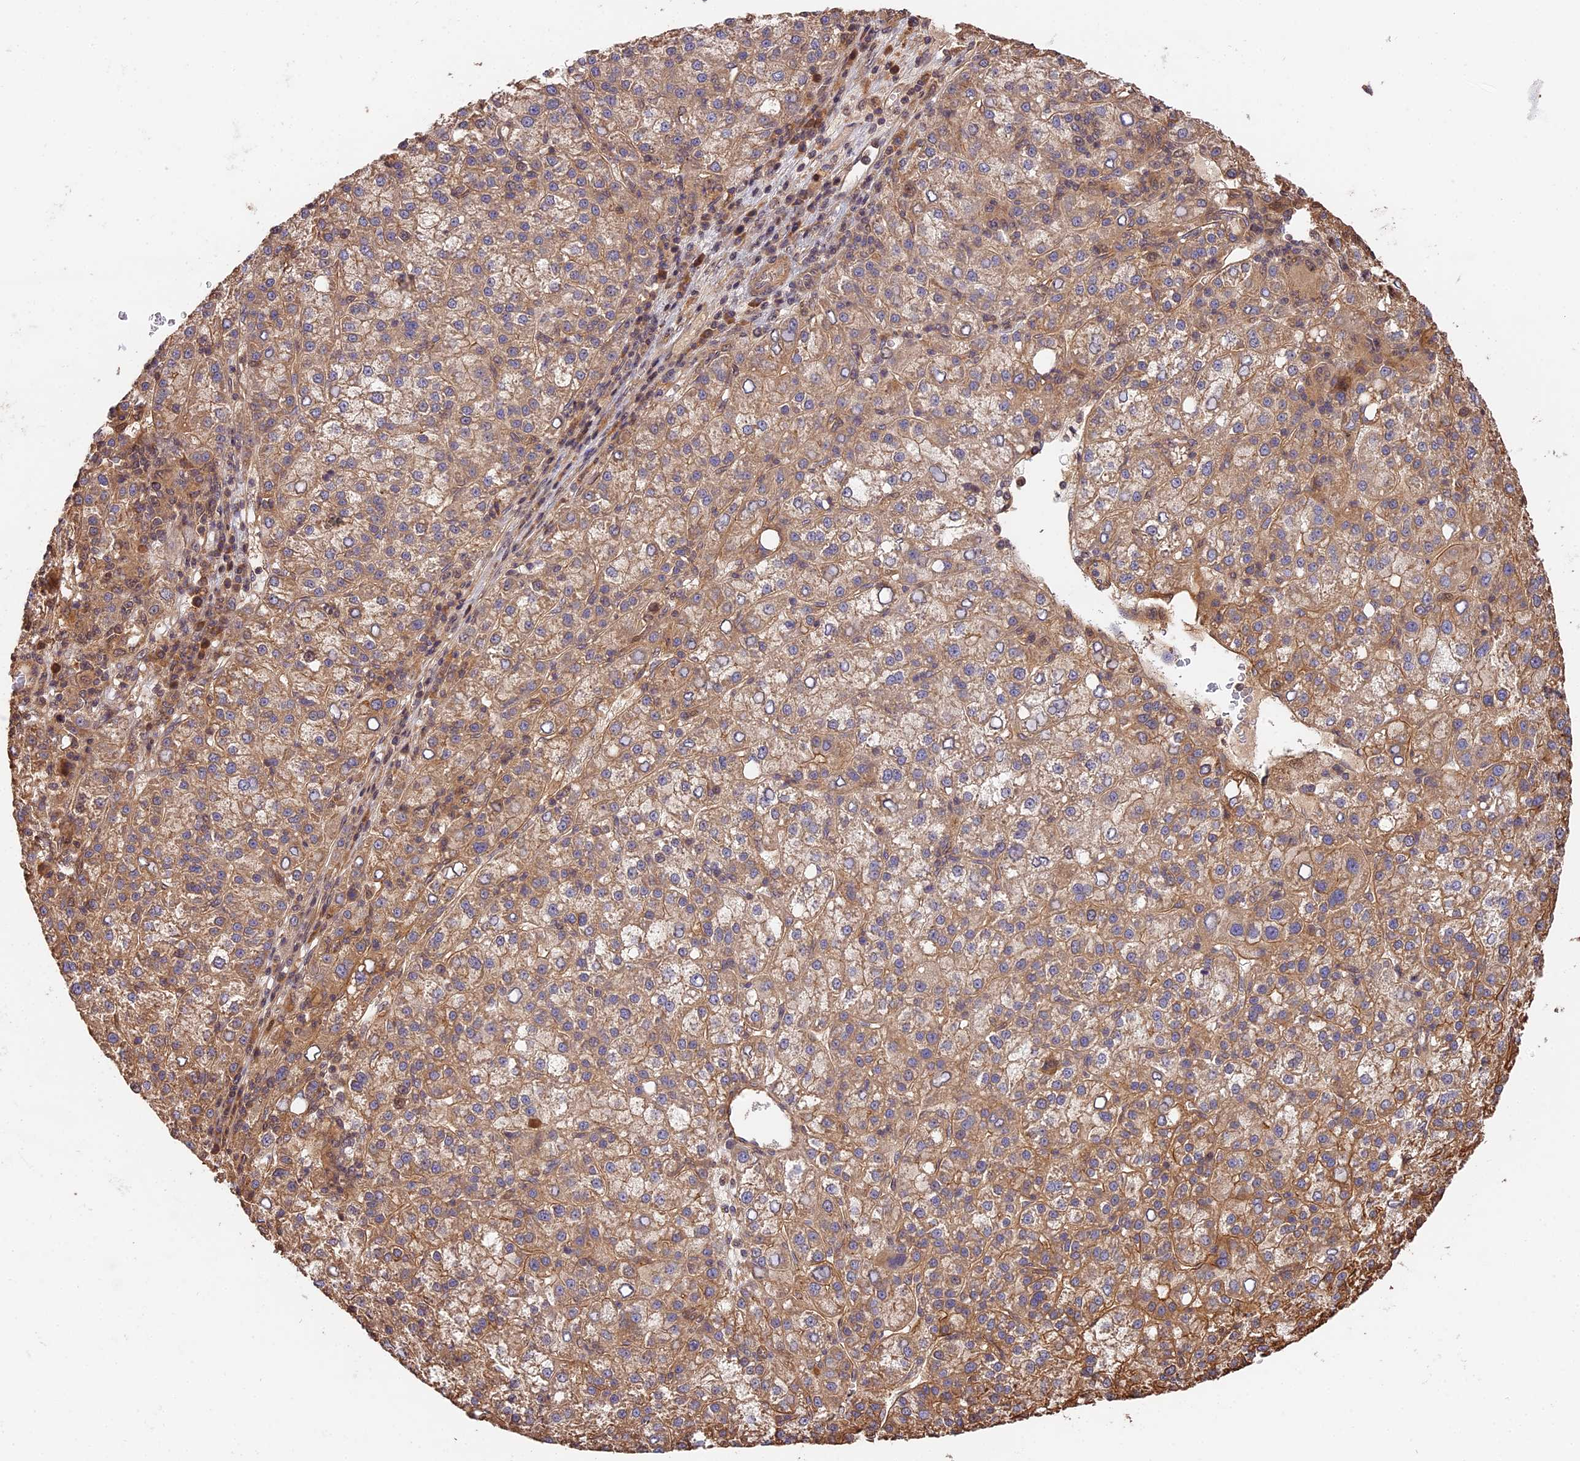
{"staining": {"intensity": "moderate", "quantity": ">75%", "location": "cytoplasmic/membranous"}, "tissue": "liver cancer", "cell_type": "Tumor cells", "image_type": "cancer", "snomed": [{"axis": "morphology", "description": "Carcinoma, Hepatocellular, NOS"}, {"axis": "topography", "description": "Liver"}], "caption": "Human hepatocellular carcinoma (liver) stained with a protein marker demonstrates moderate staining in tumor cells.", "gene": "PPP1R37", "patient": {"sex": "female", "age": 58}}